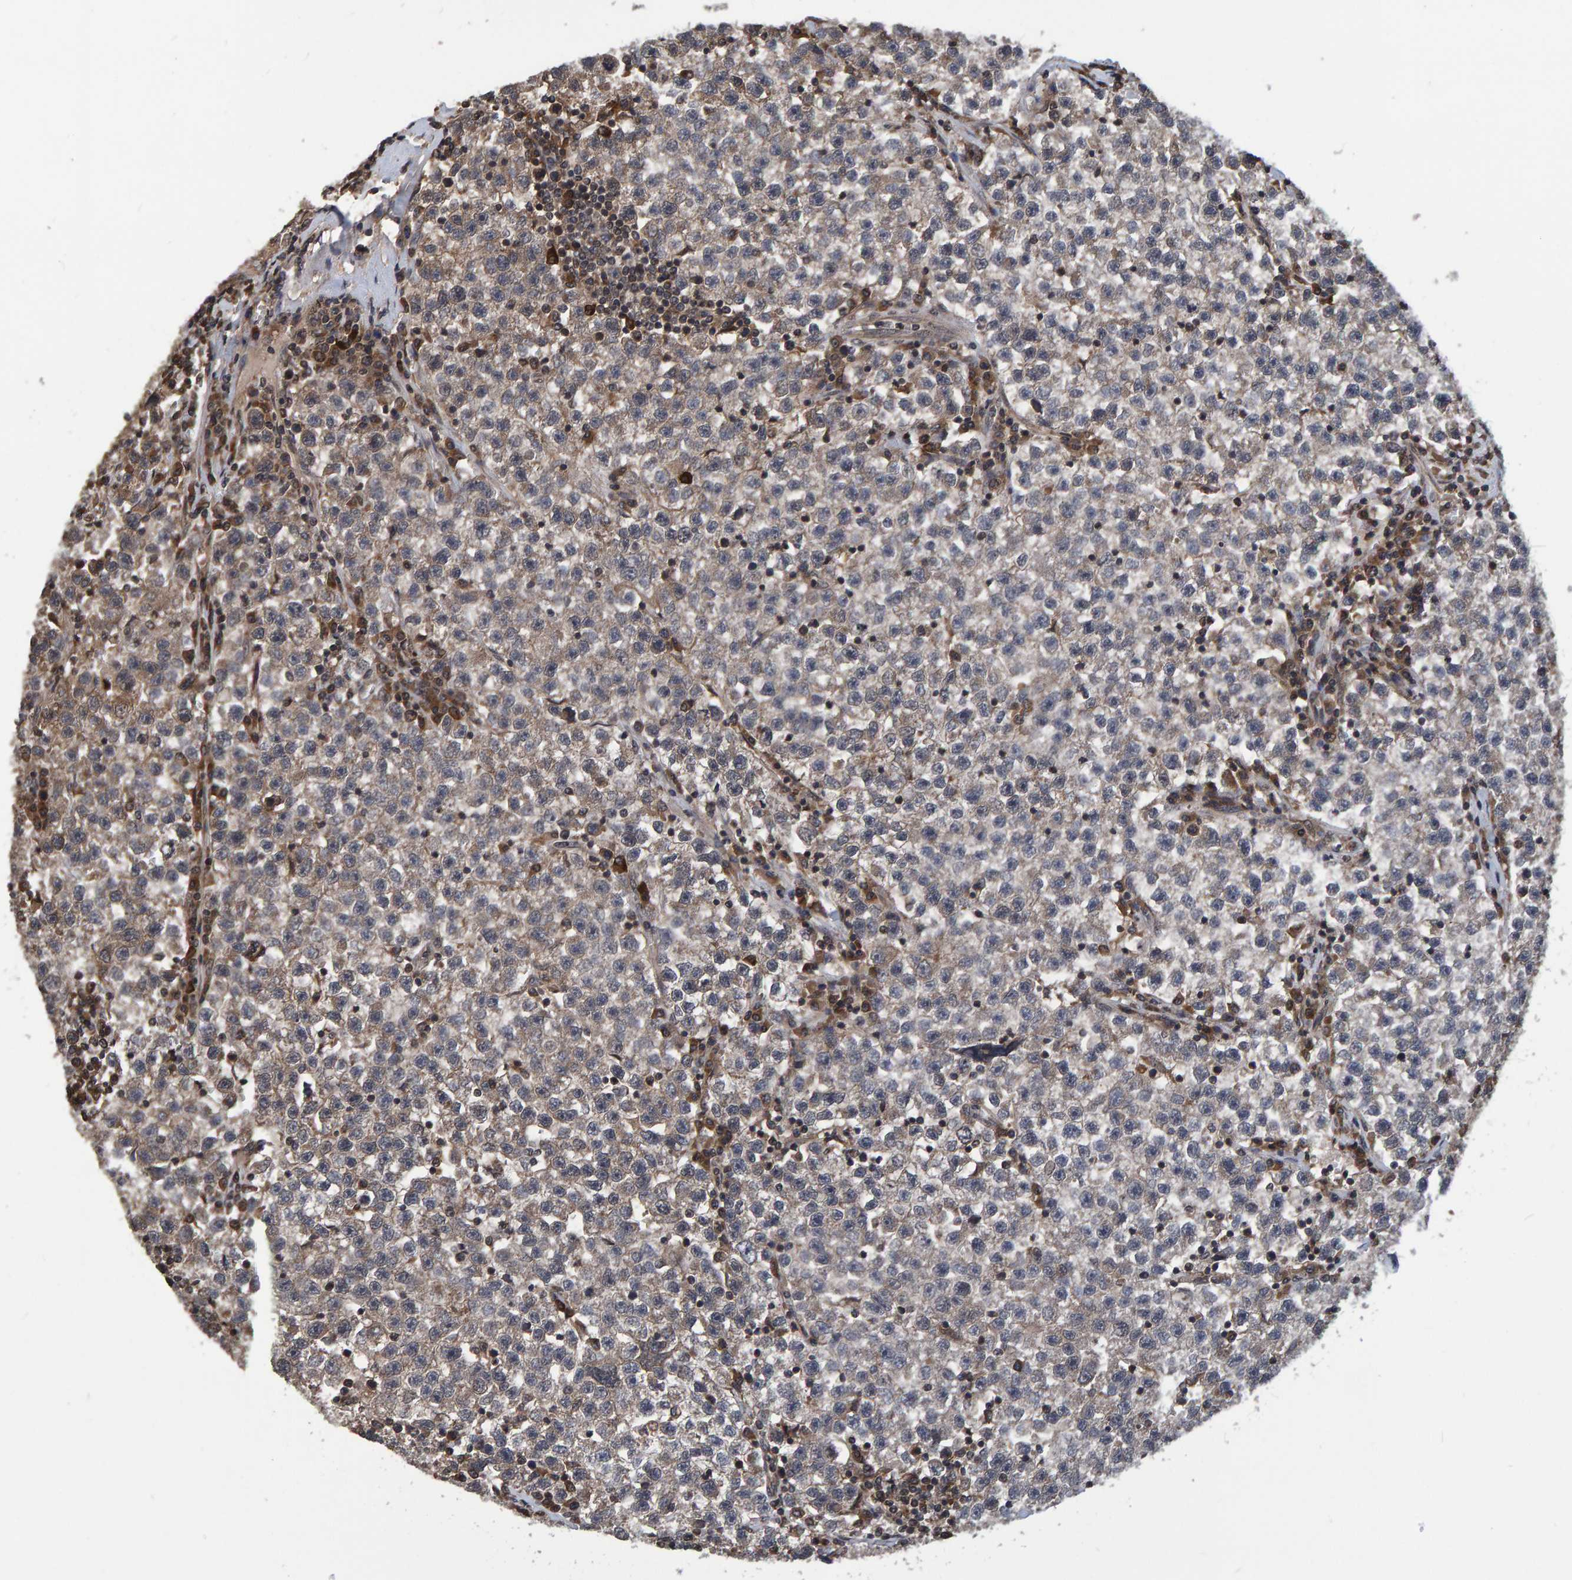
{"staining": {"intensity": "weak", "quantity": "25%-75%", "location": "cytoplasmic/membranous"}, "tissue": "testis cancer", "cell_type": "Tumor cells", "image_type": "cancer", "snomed": [{"axis": "morphology", "description": "Seminoma, NOS"}, {"axis": "topography", "description": "Testis"}], "caption": "Testis seminoma stained with immunohistochemistry displays weak cytoplasmic/membranous positivity in about 25%-75% of tumor cells. (DAB (3,3'-diaminobenzidine) = brown stain, brightfield microscopy at high magnification).", "gene": "GAB2", "patient": {"sex": "male", "age": 22}}